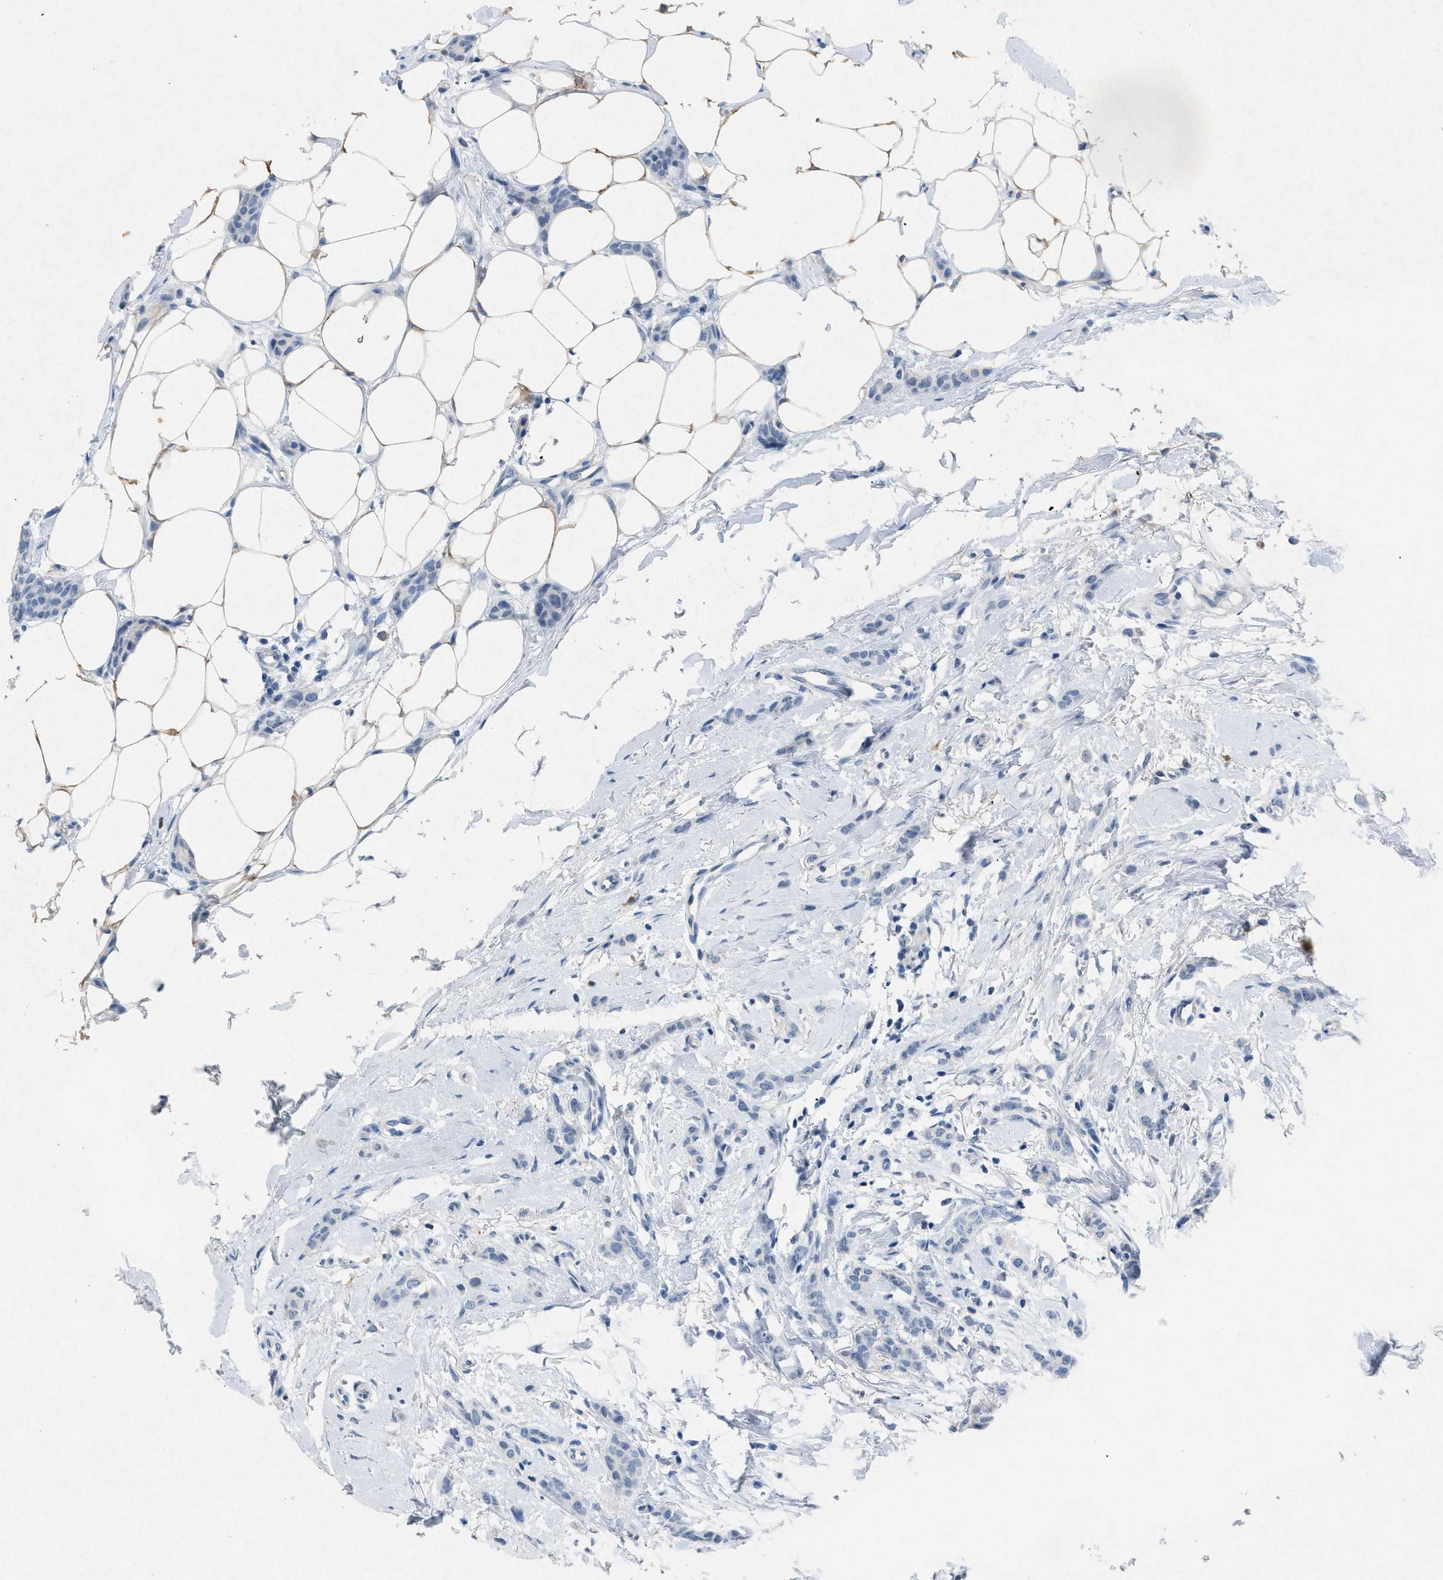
{"staining": {"intensity": "negative", "quantity": "none", "location": "none"}, "tissue": "breast cancer", "cell_type": "Tumor cells", "image_type": "cancer", "snomed": [{"axis": "morphology", "description": "Lobular carcinoma"}, {"axis": "topography", "description": "Skin"}, {"axis": "topography", "description": "Breast"}], "caption": "There is no significant staining in tumor cells of breast cancer (lobular carcinoma).", "gene": "TASOR", "patient": {"sex": "female", "age": 46}}